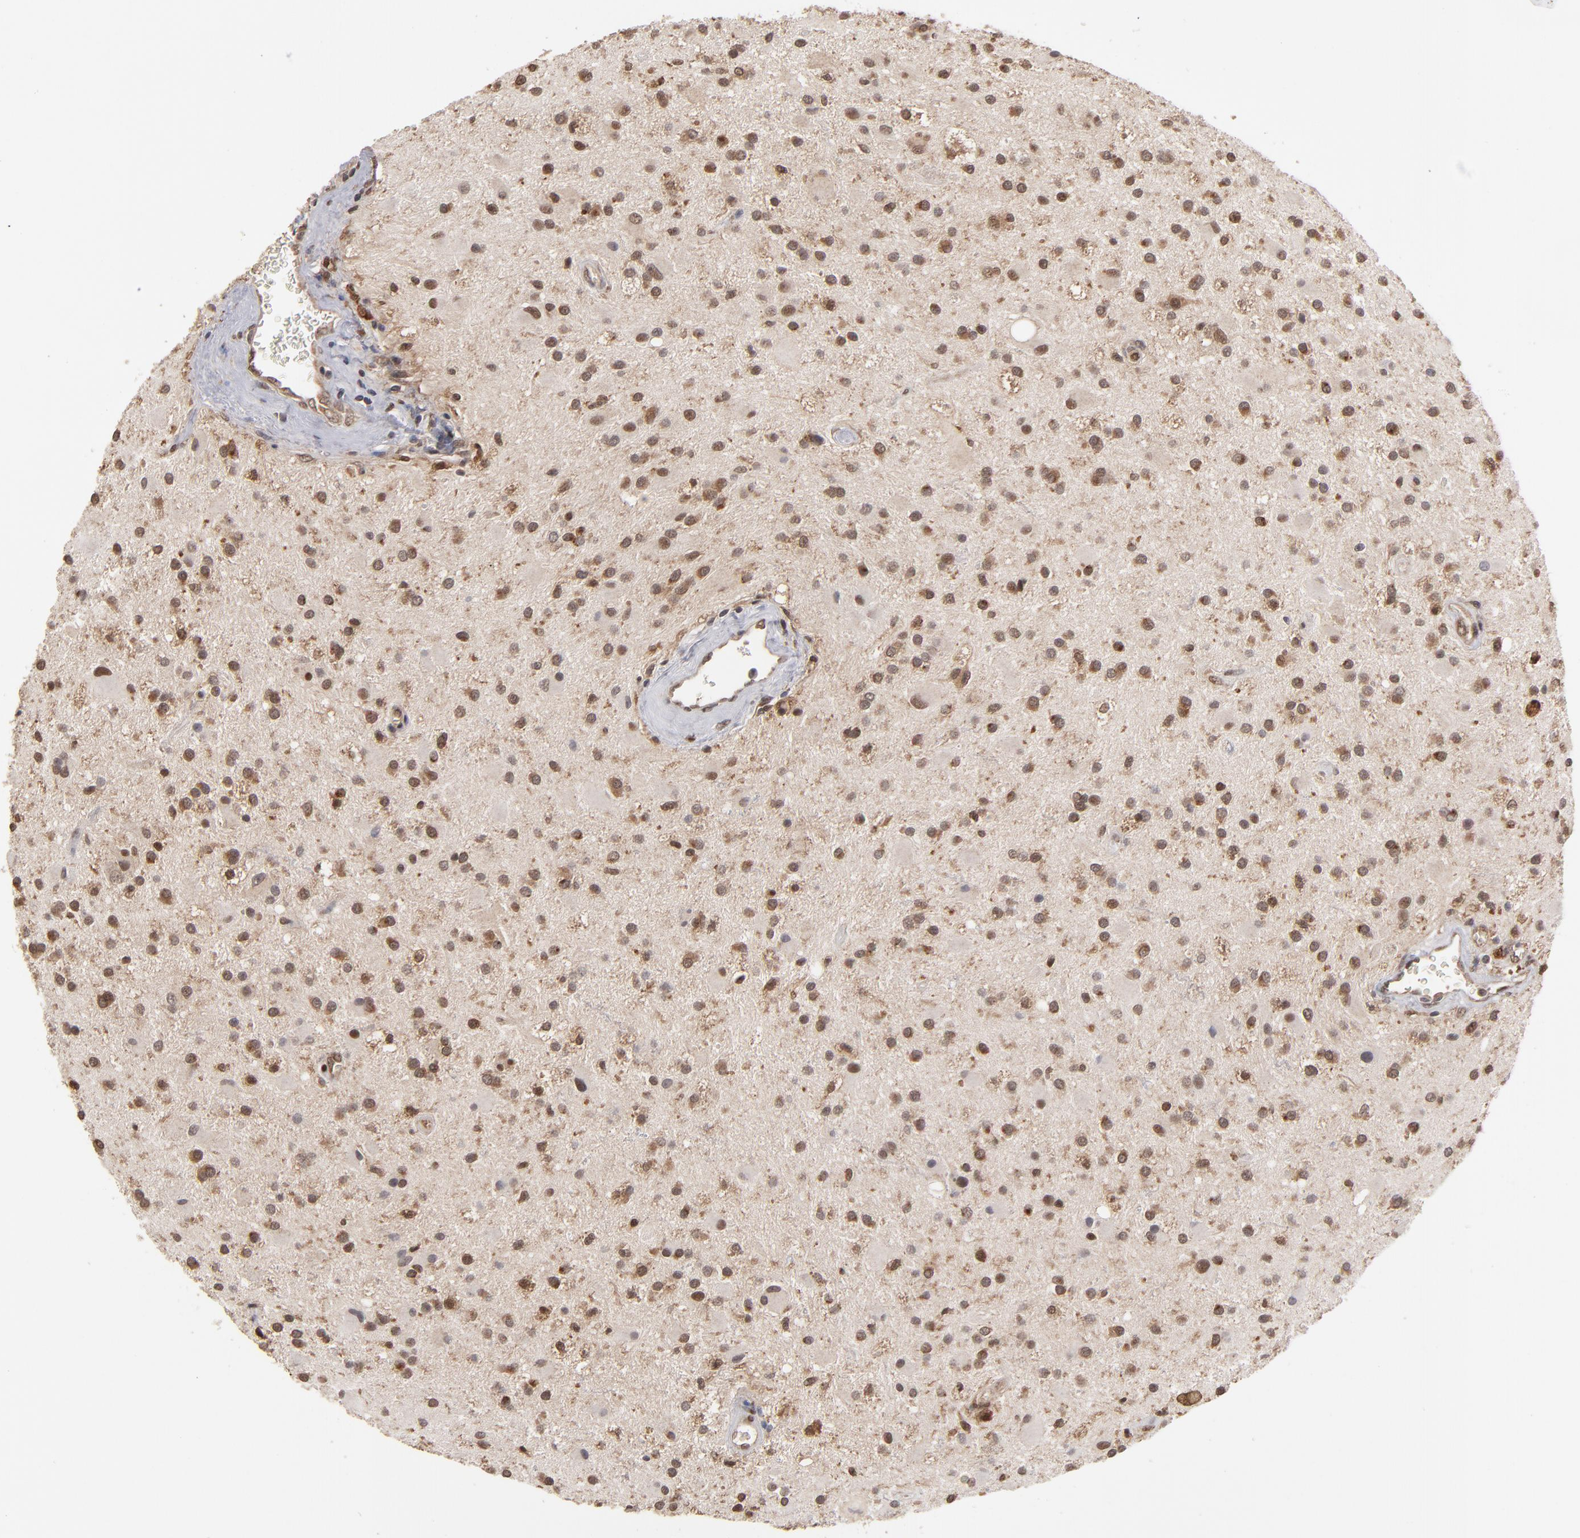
{"staining": {"intensity": "moderate", "quantity": ">75%", "location": "nuclear"}, "tissue": "glioma", "cell_type": "Tumor cells", "image_type": "cancer", "snomed": [{"axis": "morphology", "description": "Glioma, malignant, Low grade"}, {"axis": "topography", "description": "Brain"}], "caption": "Protein analysis of glioma tissue reveals moderate nuclear expression in about >75% of tumor cells.", "gene": "HUWE1", "patient": {"sex": "male", "age": 58}}